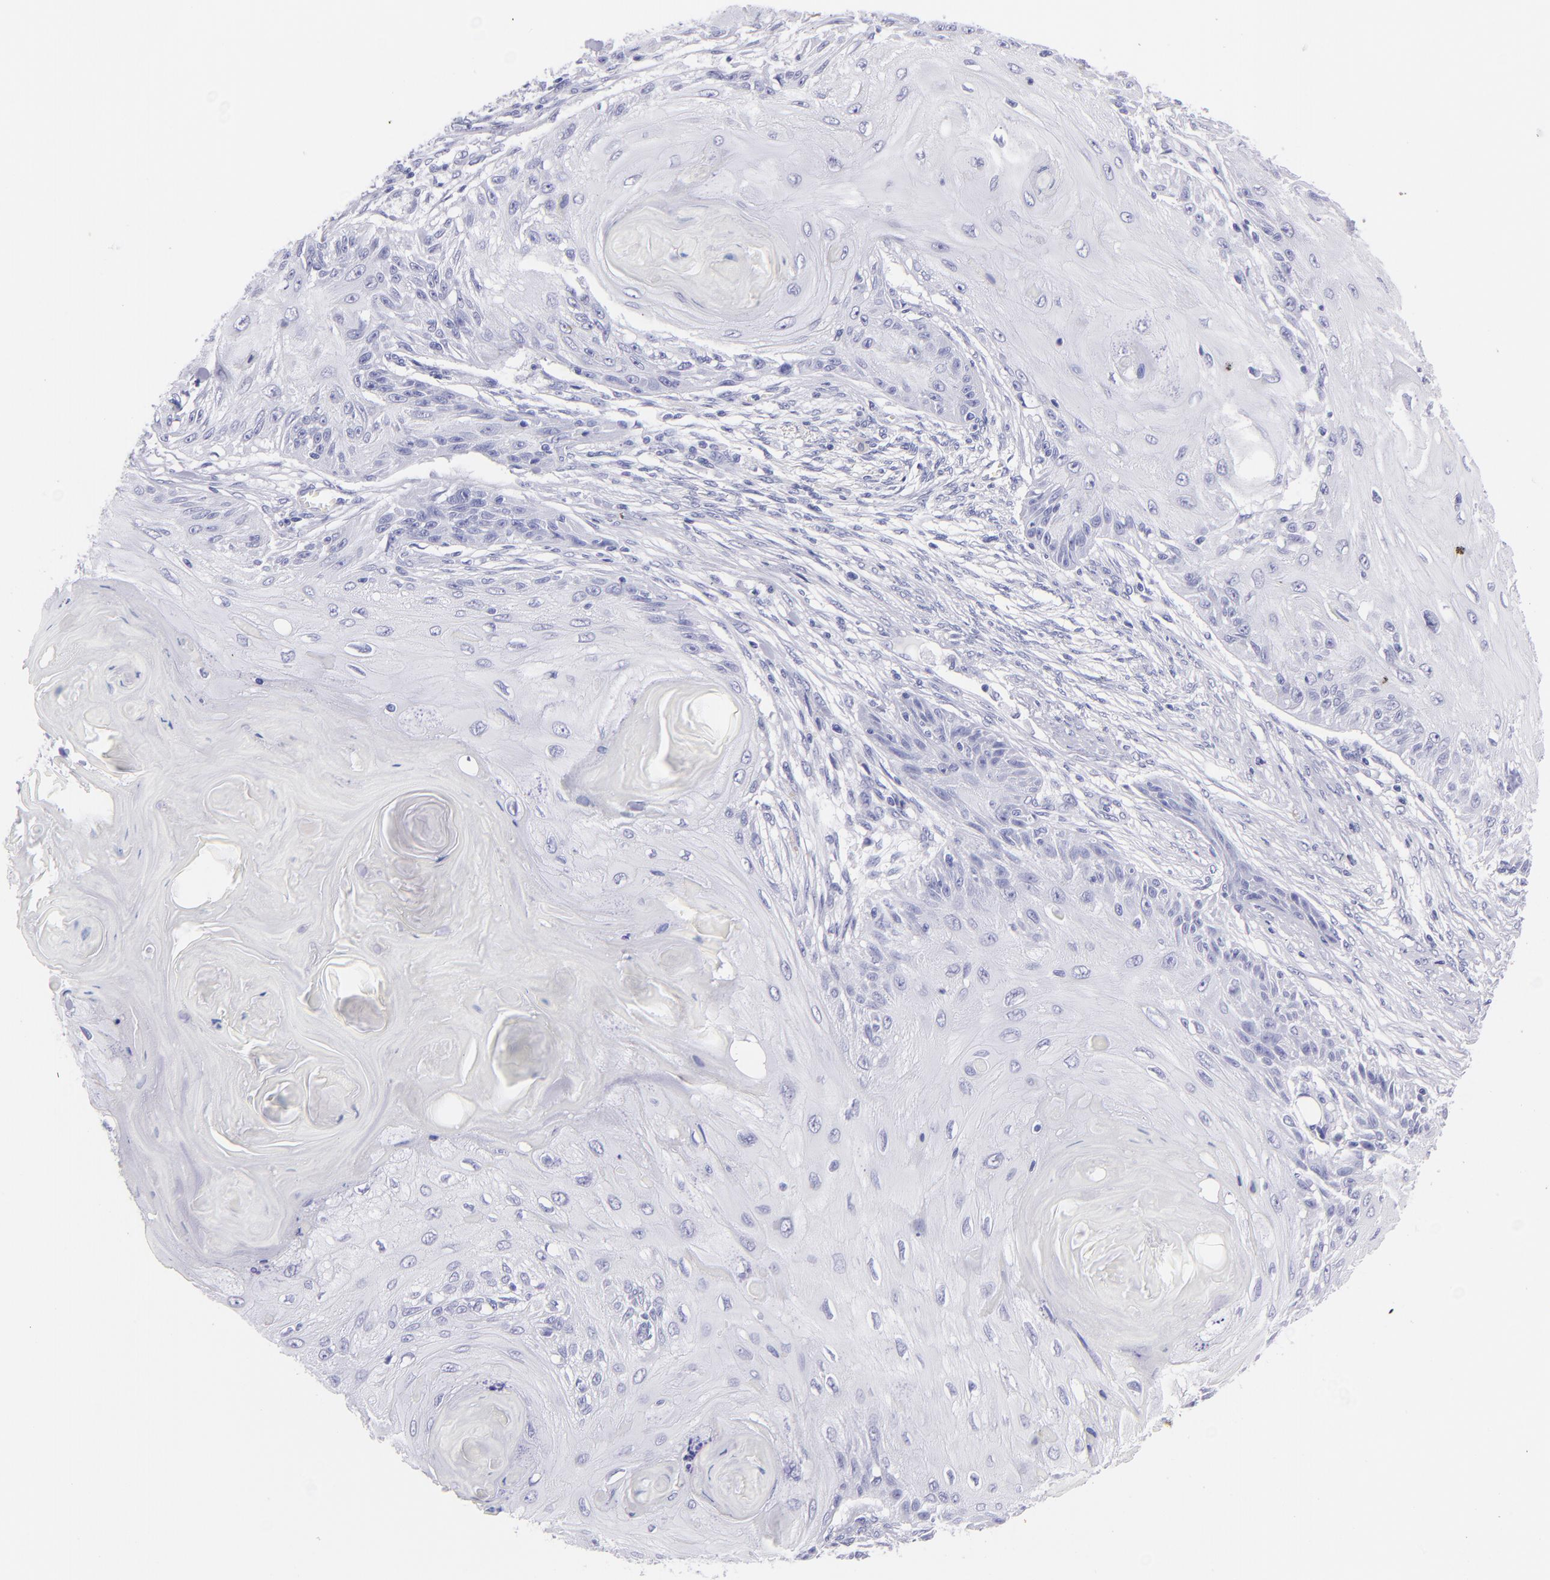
{"staining": {"intensity": "negative", "quantity": "none", "location": "none"}, "tissue": "skin cancer", "cell_type": "Tumor cells", "image_type": "cancer", "snomed": [{"axis": "morphology", "description": "Squamous cell carcinoma, NOS"}, {"axis": "topography", "description": "Skin"}], "caption": "High power microscopy micrograph of an immunohistochemistry micrograph of skin cancer (squamous cell carcinoma), revealing no significant expression in tumor cells.", "gene": "PIP", "patient": {"sex": "female", "age": 88}}